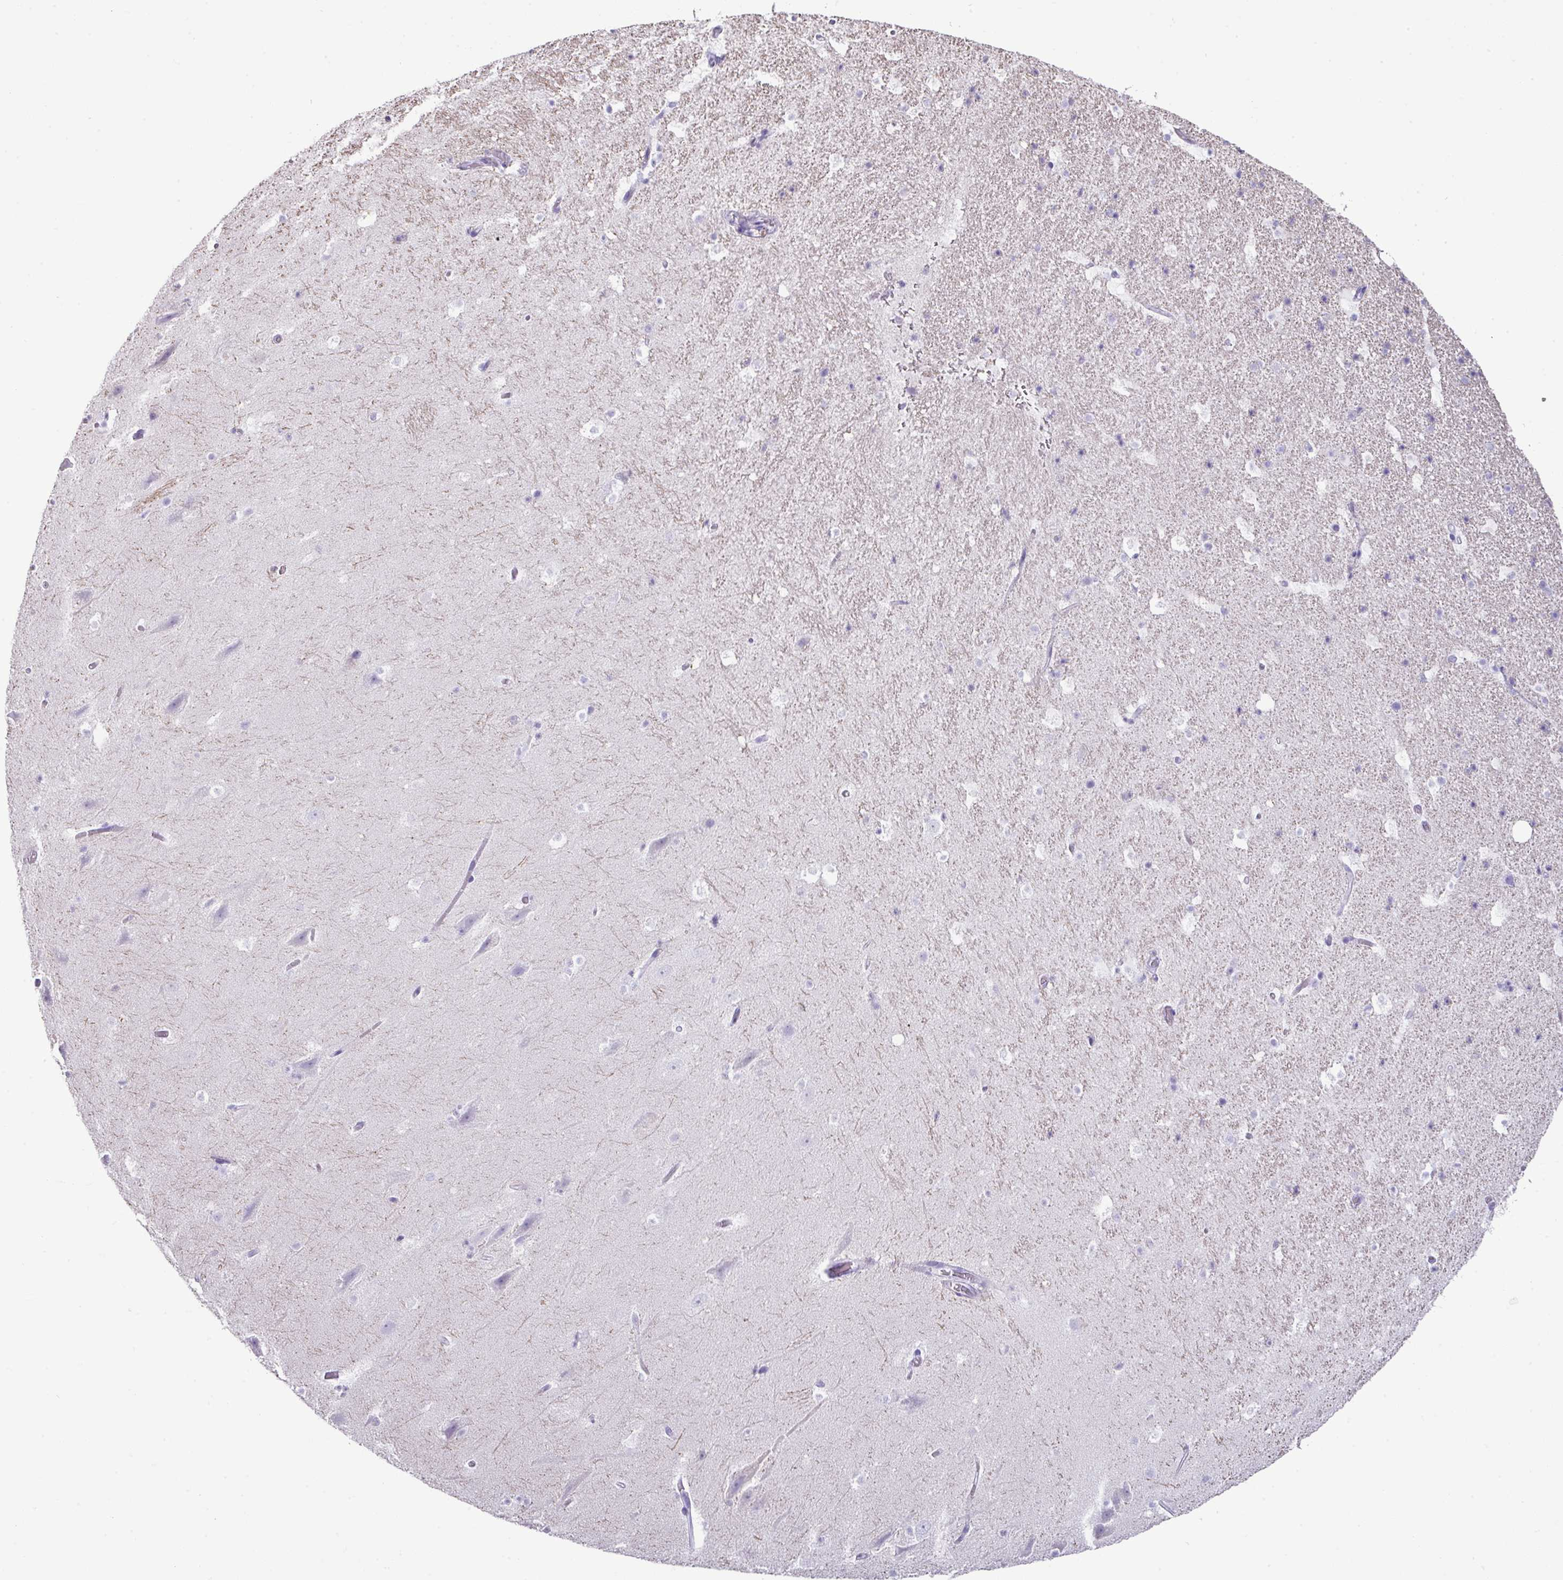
{"staining": {"intensity": "negative", "quantity": "none", "location": "none"}, "tissue": "hippocampus", "cell_type": "Glial cells", "image_type": "normal", "snomed": [{"axis": "morphology", "description": "Normal tissue, NOS"}, {"axis": "topography", "description": "Hippocampus"}], "caption": "A micrograph of human hippocampus is negative for staining in glial cells. Brightfield microscopy of IHC stained with DAB (3,3'-diaminobenzidine) (brown) and hematoxylin (blue), captured at high magnification.", "gene": "GSTA1", "patient": {"sex": "male", "age": 37}}